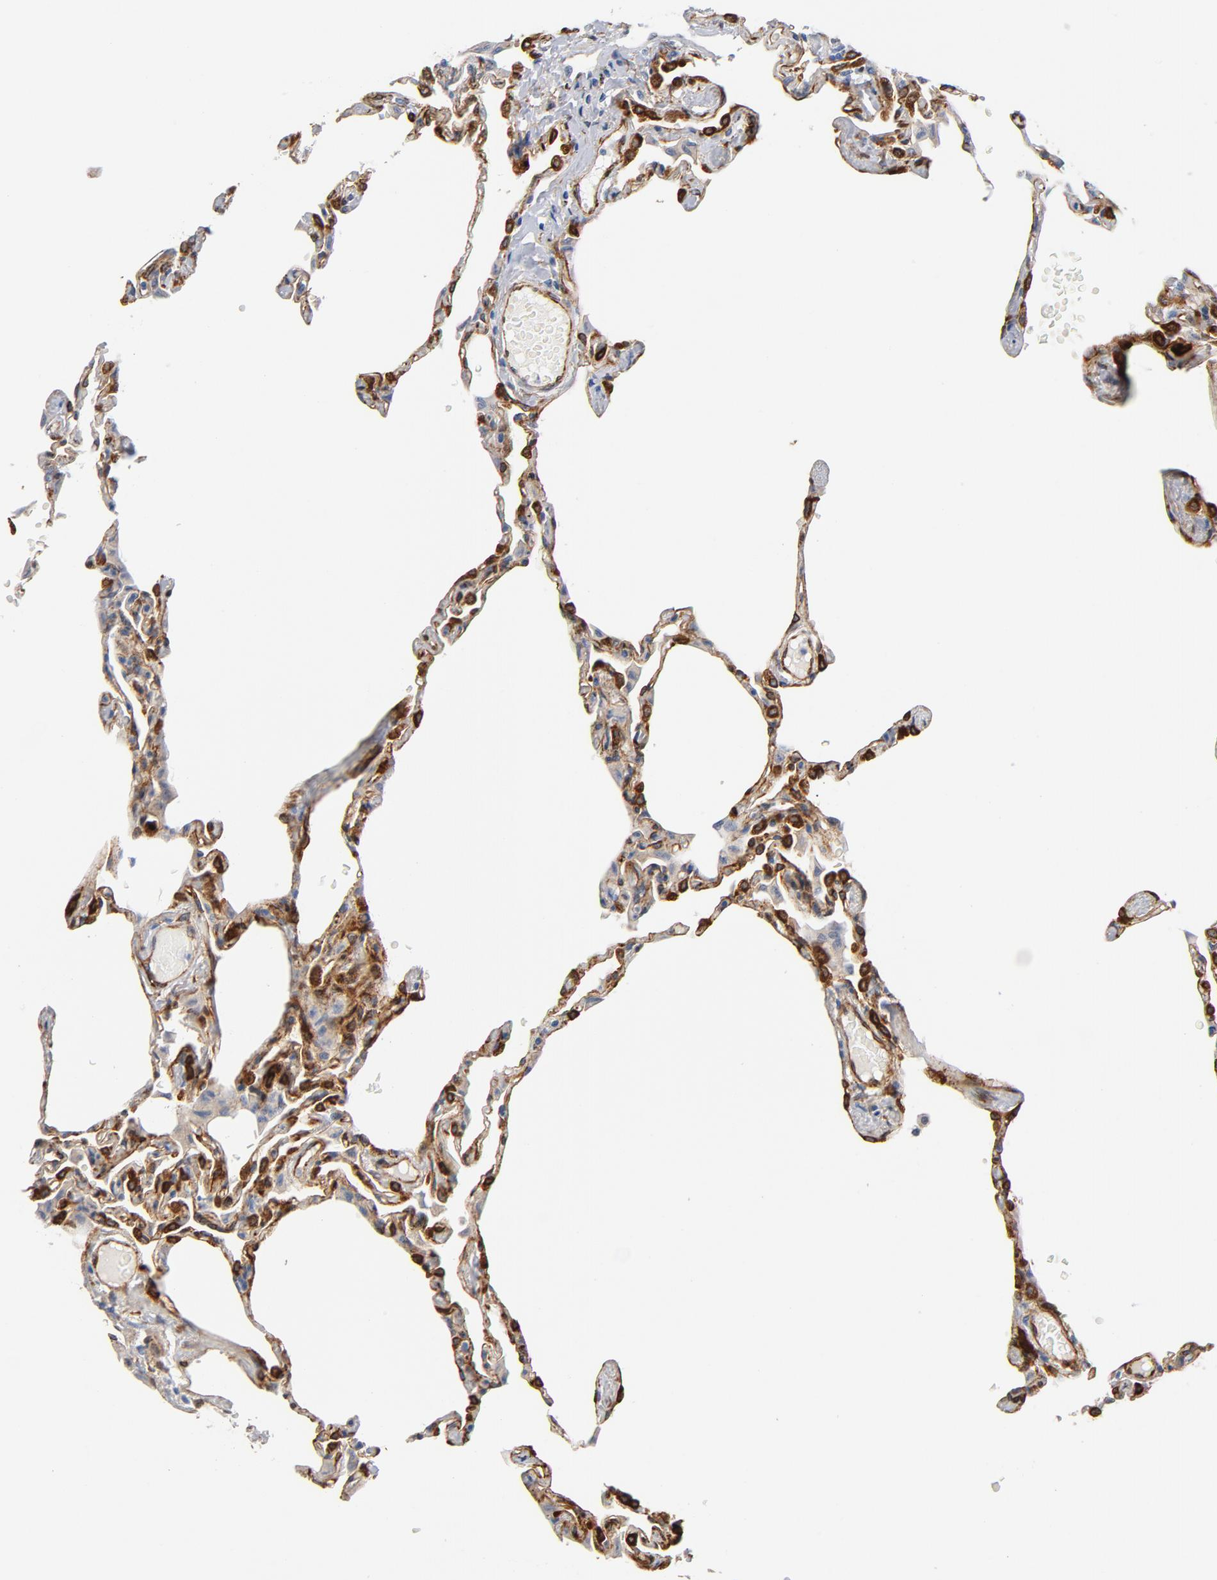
{"staining": {"intensity": "strong", "quantity": ">75%", "location": "cytoplasmic/membranous"}, "tissue": "lung", "cell_type": "Alveolar cells", "image_type": "normal", "snomed": [{"axis": "morphology", "description": "Normal tissue, NOS"}, {"axis": "topography", "description": "Lung"}], "caption": "Immunohistochemical staining of unremarkable lung displays >75% levels of strong cytoplasmic/membranous protein staining in approximately >75% of alveolar cells.", "gene": "SERPINH1", "patient": {"sex": "female", "age": 49}}